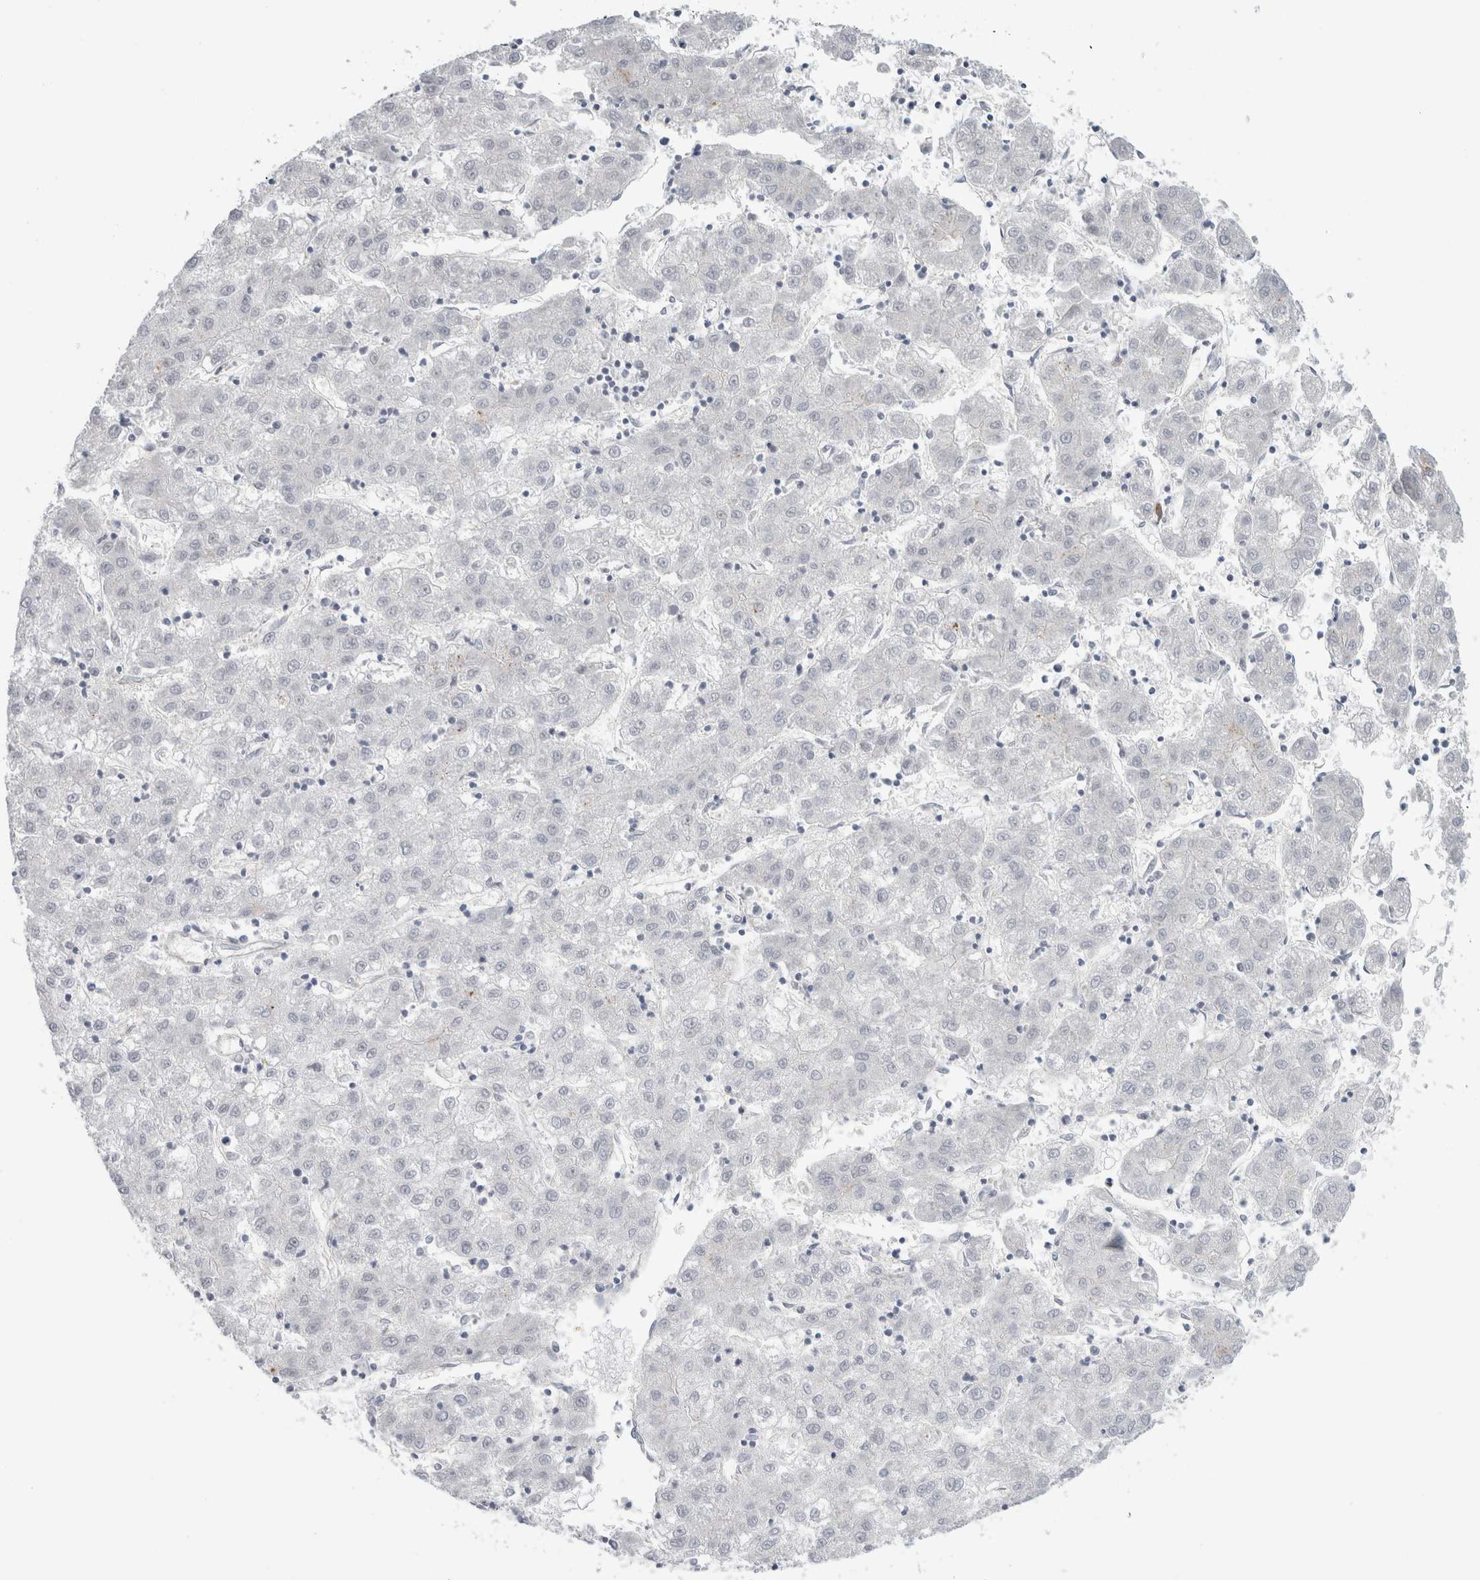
{"staining": {"intensity": "negative", "quantity": "none", "location": "none"}, "tissue": "liver cancer", "cell_type": "Tumor cells", "image_type": "cancer", "snomed": [{"axis": "morphology", "description": "Carcinoma, Hepatocellular, NOS"}, {"axis": "topography", "description": "Liver"}], "caption": "IHC micrograph of neoplastic tissue: human hepatocellular carcinoma (liver) stained with DAB (3,3'-diaminobenzidine) reveals no significant protein expression in tumor cells. (Brightfield microscopy of DAB immunohistochemistry (IHC) at high magnification).", "gene": "ANKMY1", "patient": {"sex": "male", "age": 72}}